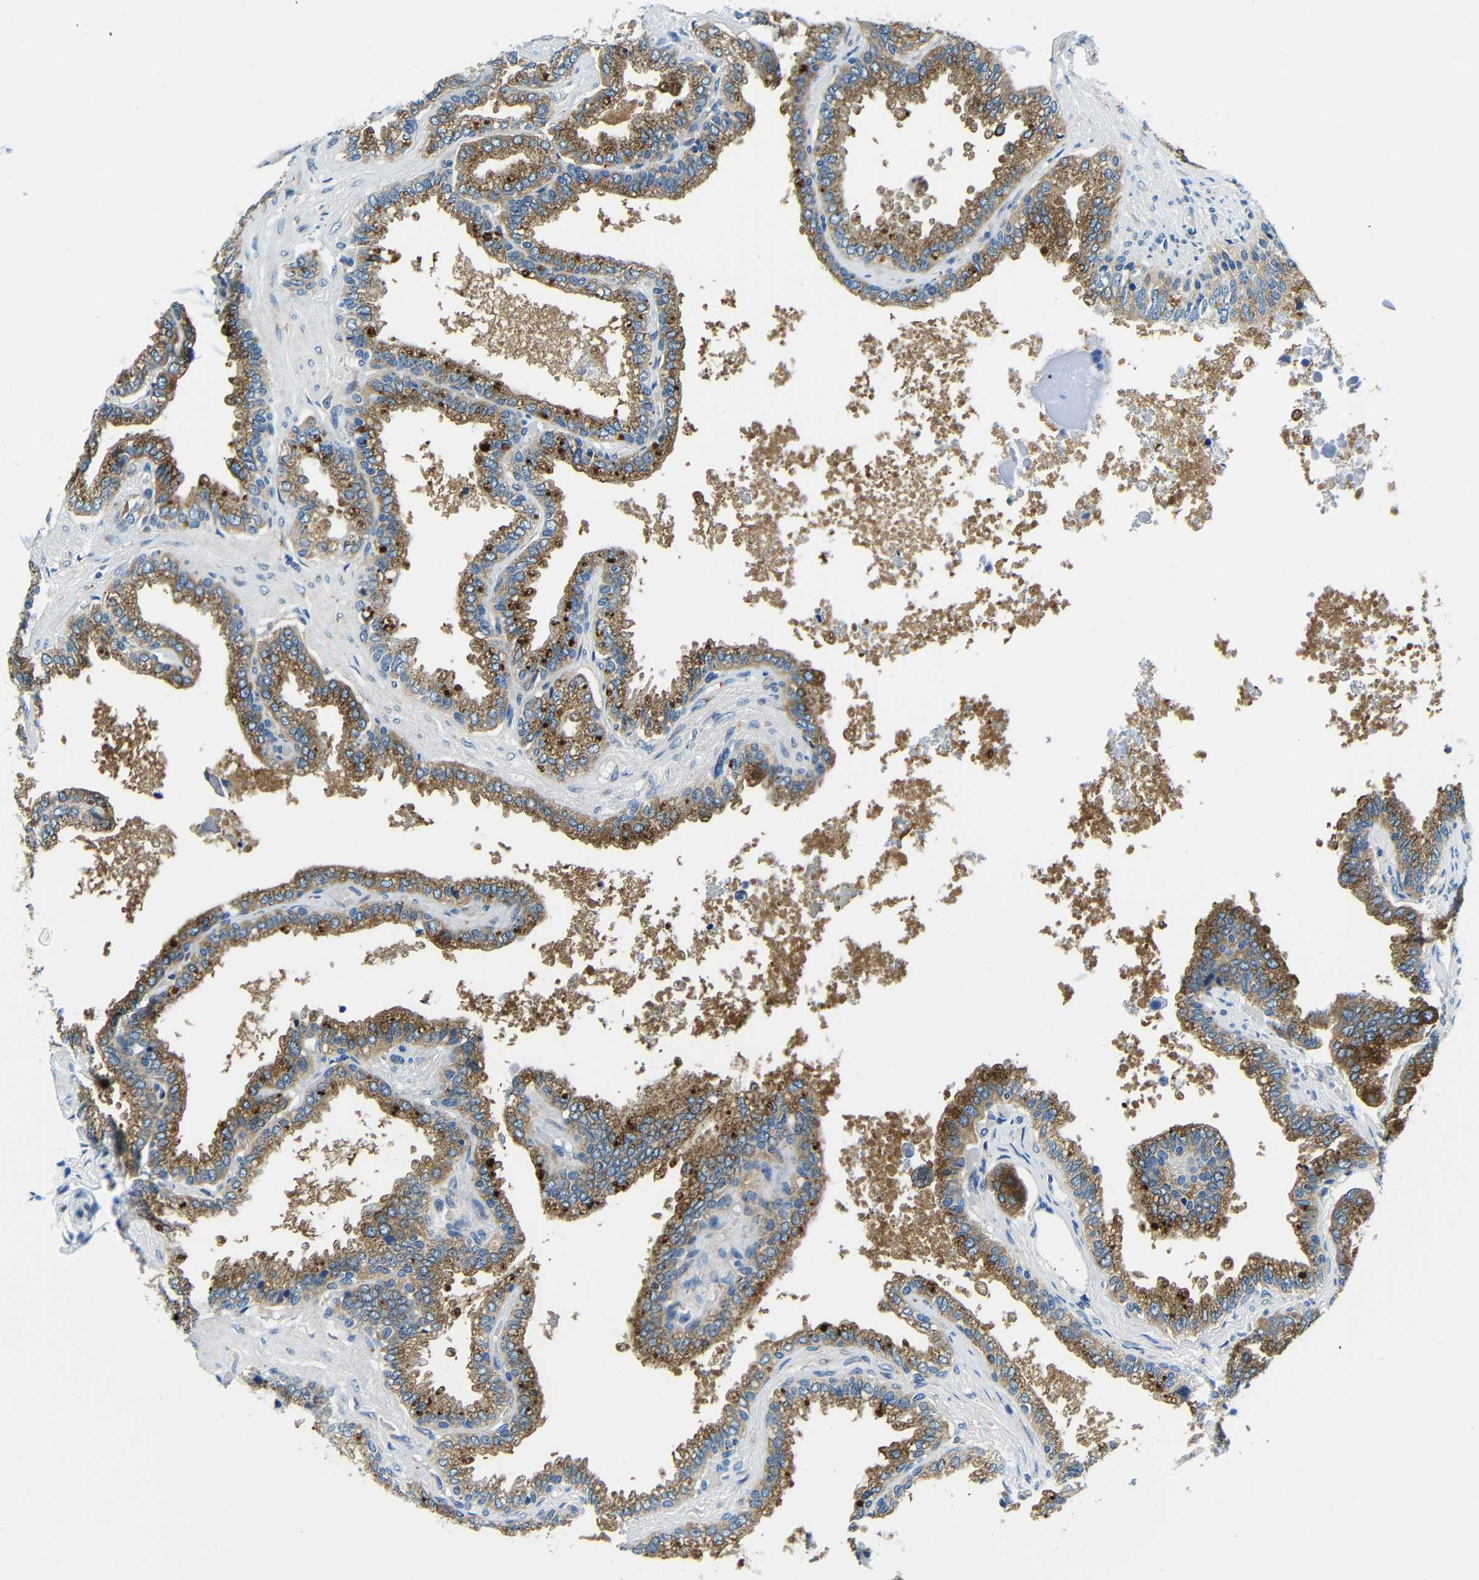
{"staining": {"intensity": "moderate", "quantity": ">75%", "location": "cytoplasmic/membranous"}, "tissue": "seminal vesicle", "cell_type": "Glandular cells", "image_type": "normal", "snomed": [{"axis": "morphology", "description": "Normal tissue, NOS"}, {"axis": "topography", "description": "Seminal veicle"}], "caption": "This is an image of IHC staining of benign seminal vesicle, which shows moderate staining in the cytoplasmic/membranous of glandular cells.", "gene": "USO1", "patient": {"sex": "male", "age": 46}}